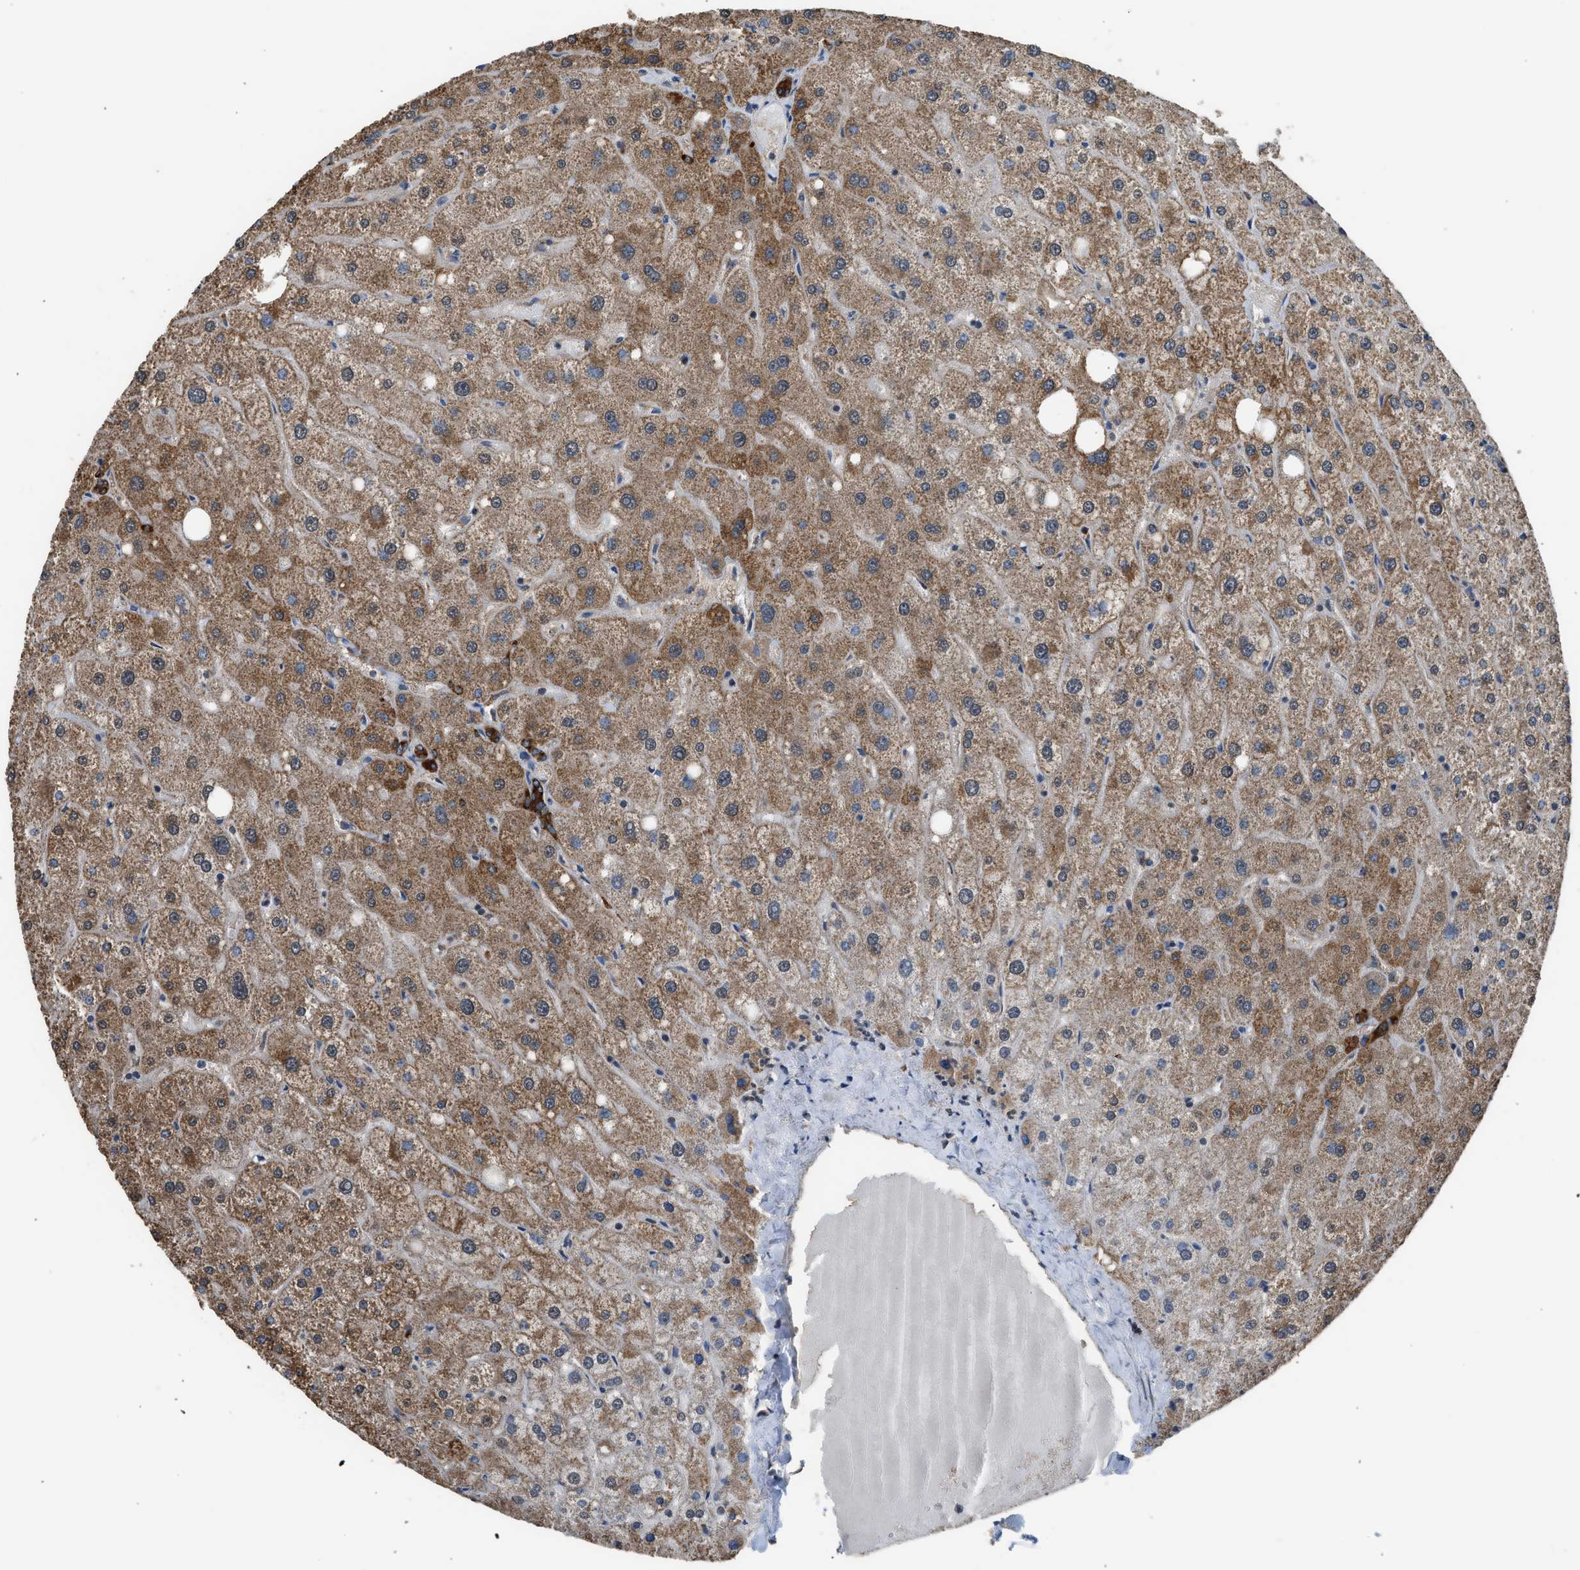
{"staining": {"intensity": "strong", "quantity": ">75%", "location": "cytoplasmic/membranous"}, "tissue": "liver", "cell_type": "Cholangiocytes", "image_type": "normal", "snomed": [{"axis": "morphology", "description": "Normal tissue, NOS"}, {"axis": "topography", "description": "Liver"}], "caption": "Protein expression analysis of benign liver shows strong cytoplasmic/membranous expression in approximately >75% of cholangiocytes. The staining was performed using DAB, with brown indicating positive protein expression. Nuclei are stained blue with hematoxylin.", "gene": "STARD3", "patient": {"sex": "male", "age": 73}}